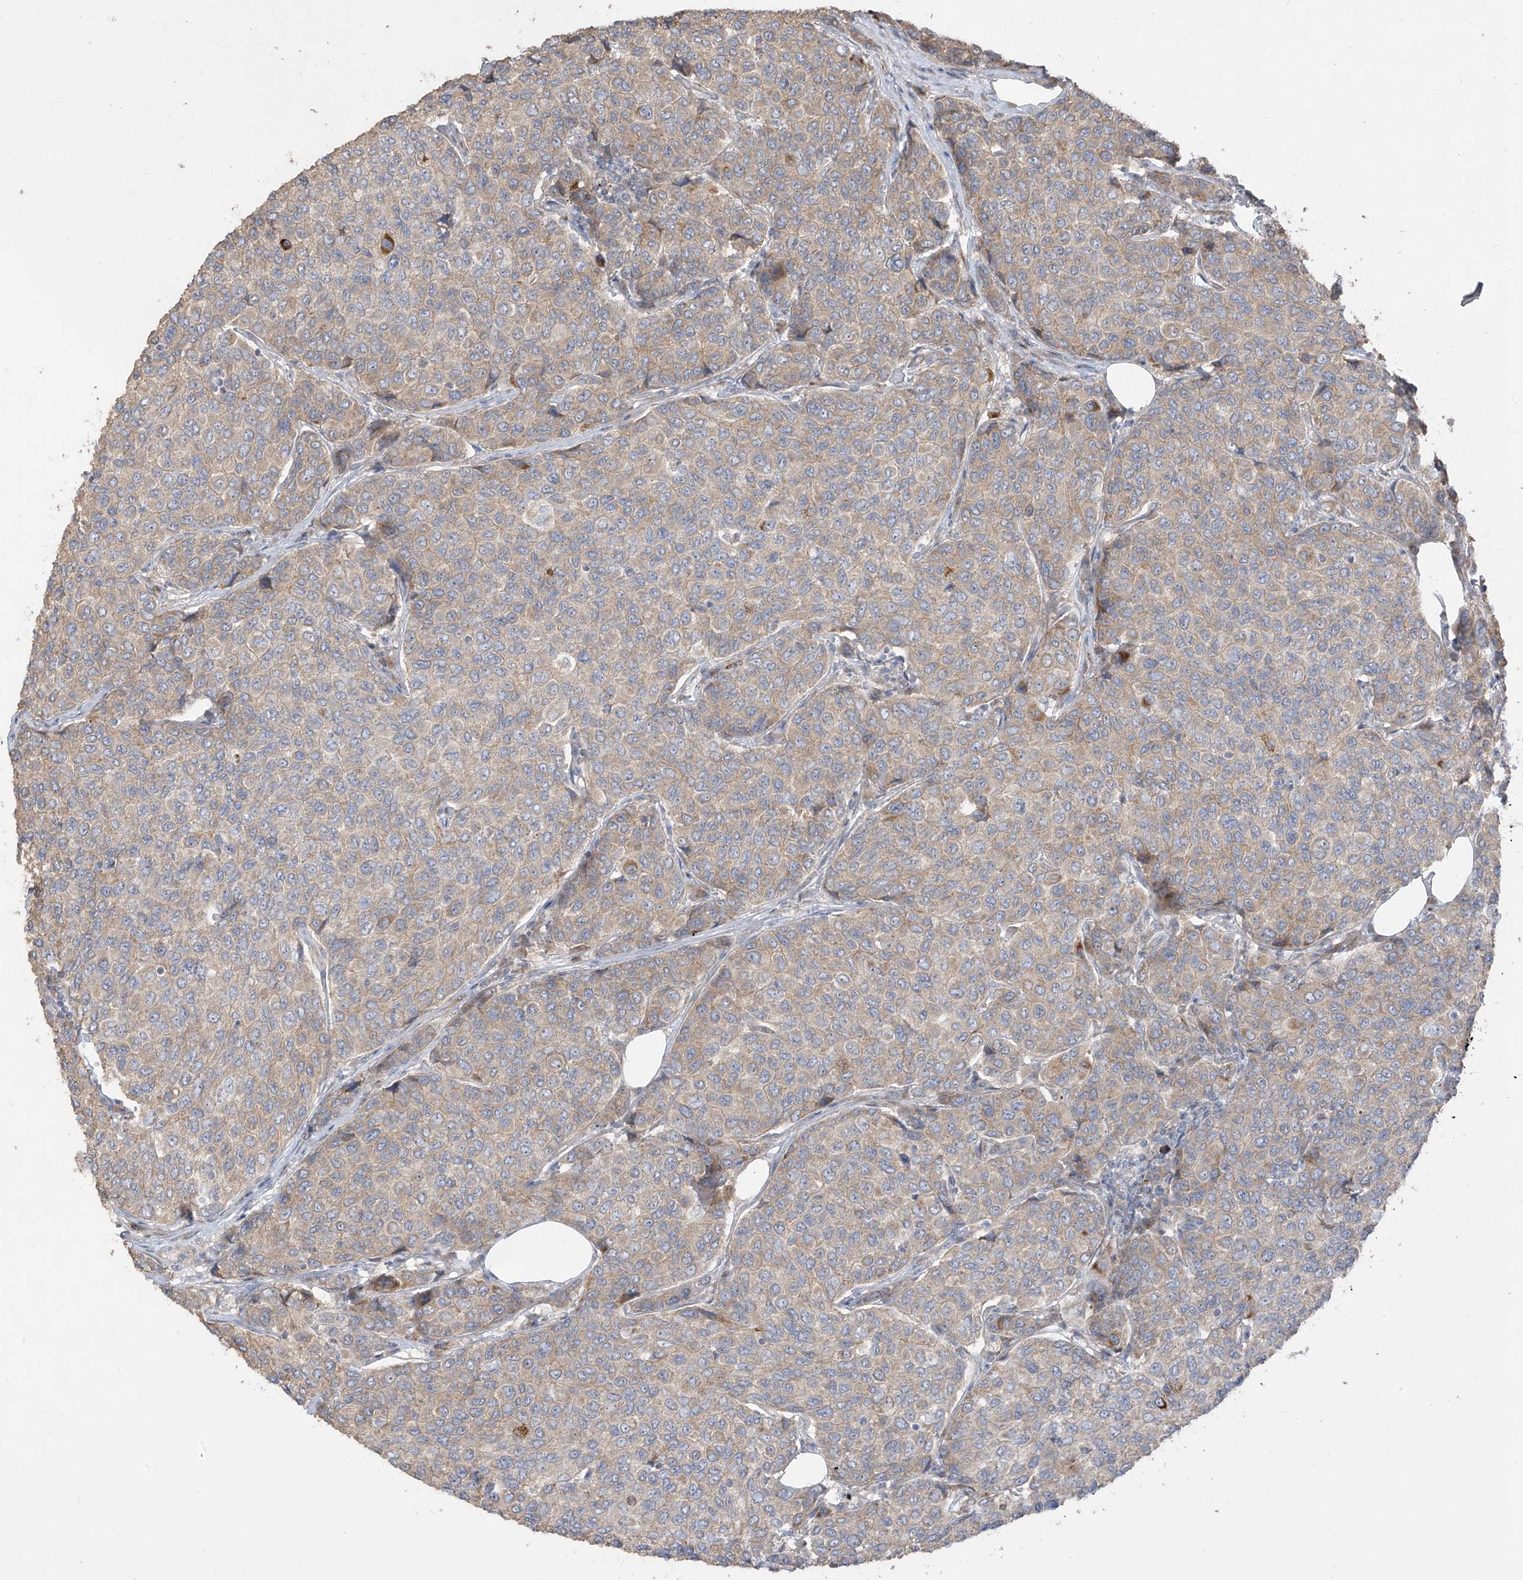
{"staining": {"intensity": "weak", "quantity": "25%-75%", "location": "cytoplasmic/membranous"}, "tissue": "breast cancer", "cell_type": "Tumor cells", "image_type": "cancer", "snomed": [{"axis": "morphology", "description": "Duct carcinoma"}, {"axis": "topography", "description": "Breast"}], "caption": "Immunohistochemical staining of human invasive ductal carcinoma (breast) displays weak cytoplasmic/membranous protein expression in about 25%-75% of tumor cells.", "gene": "DCDC2", "patient": {"sex": "female", "age": 55}}